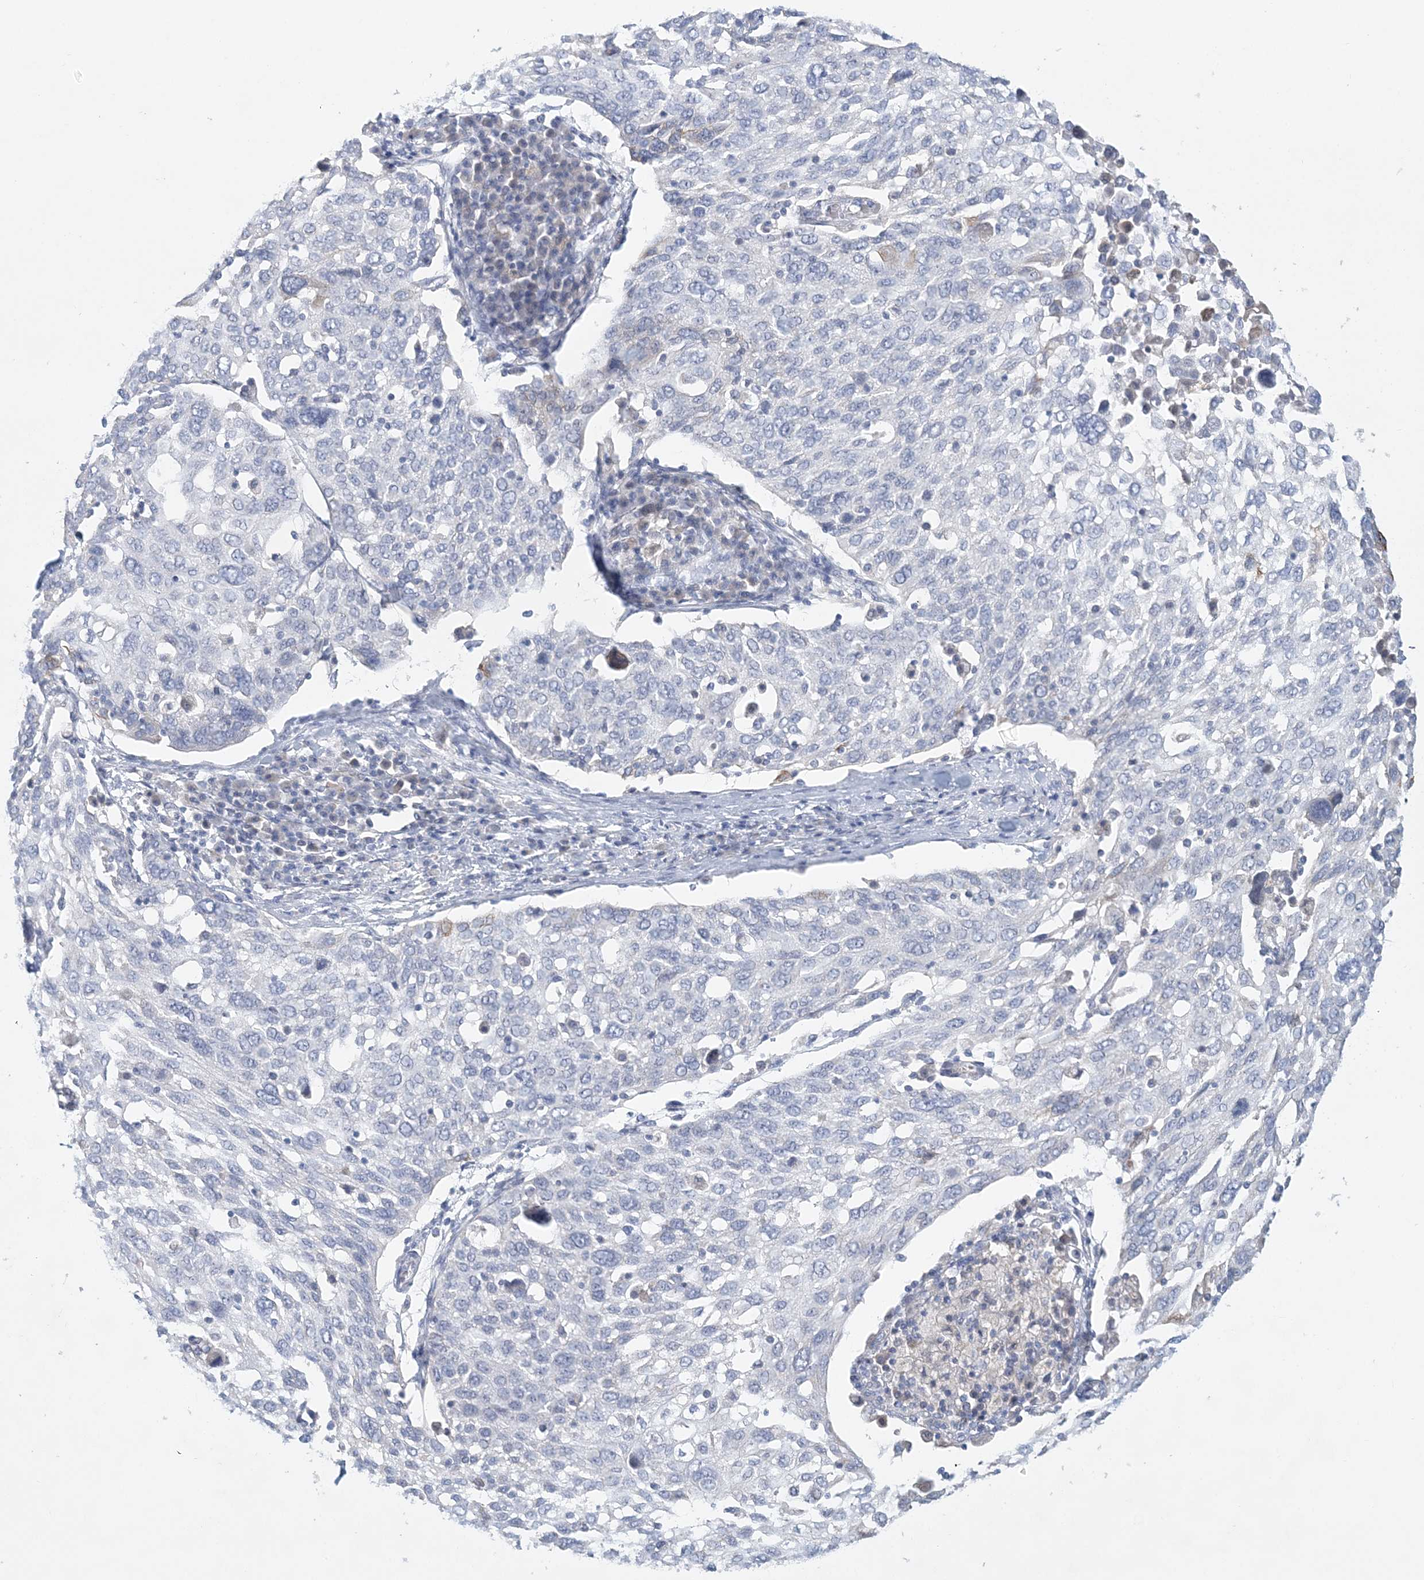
{"staining": {"intensity": "negative", "quantity": "none", "location": "none"}, "tissue": "lung cancer", "cell_type": "Tumor cells", "image_type": "cancer", "snomed": [{"axis": "morphology", "description": "Squamous cell carcinoma, NOS"}, {"axis": "topography", "description": "Lung"}], "caption": "A high-resolution photomicrograph shows immunohistochemistry staining of lung squamous cell carcinoma, which reveals no significant positivity in tumor cells.", "gene": "LRRIQ4", "patient": {"sex": "male", "age": 65}}